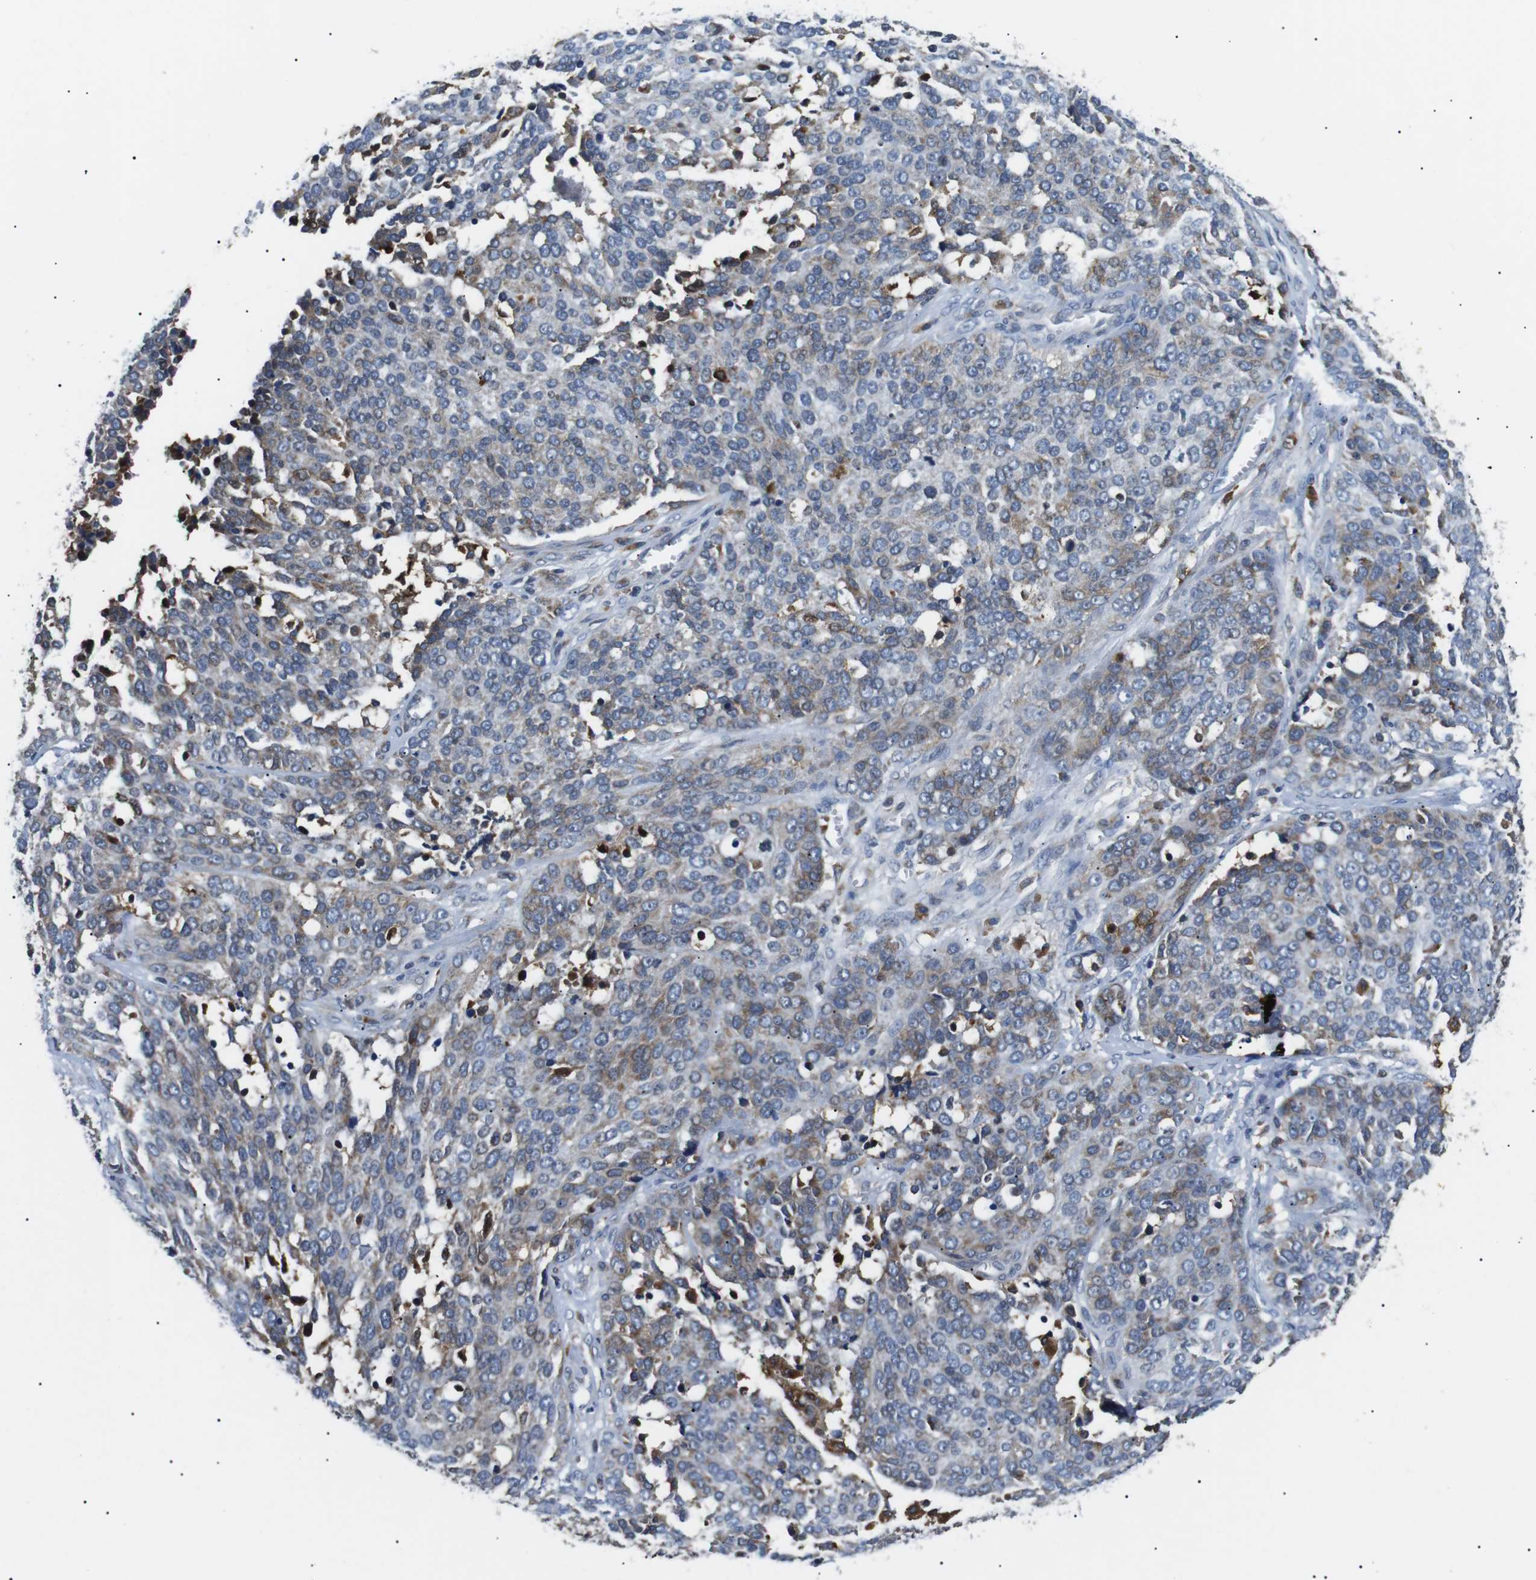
{"staining": {"intensity": "moderate", "quantity": "<25%", "location": "cytoplasmic/membranous"}, "tissue": "ovarian cancer", "cell_type": "Tumor cells", "image_type": "cancer", "snomed": [{"axis": "morphology", "description": "Cystadenocarcinoma, serous, NOS"}, {"axis": "topography", "description": "Ovary"}], "caption": "Immunohistochemistry (IHC) histopathology image of neoplastic tissue: human ovarian cancer stained using immunohistochemistry exhibits low levels of moderate protein expression localized specifically in the cytoplasmic/membranous of tumor cells, appearing as a cytoplasmic/membranous brown color.", "gene": "RAB9A", "patient": {"sex": "female", "age": 44}}